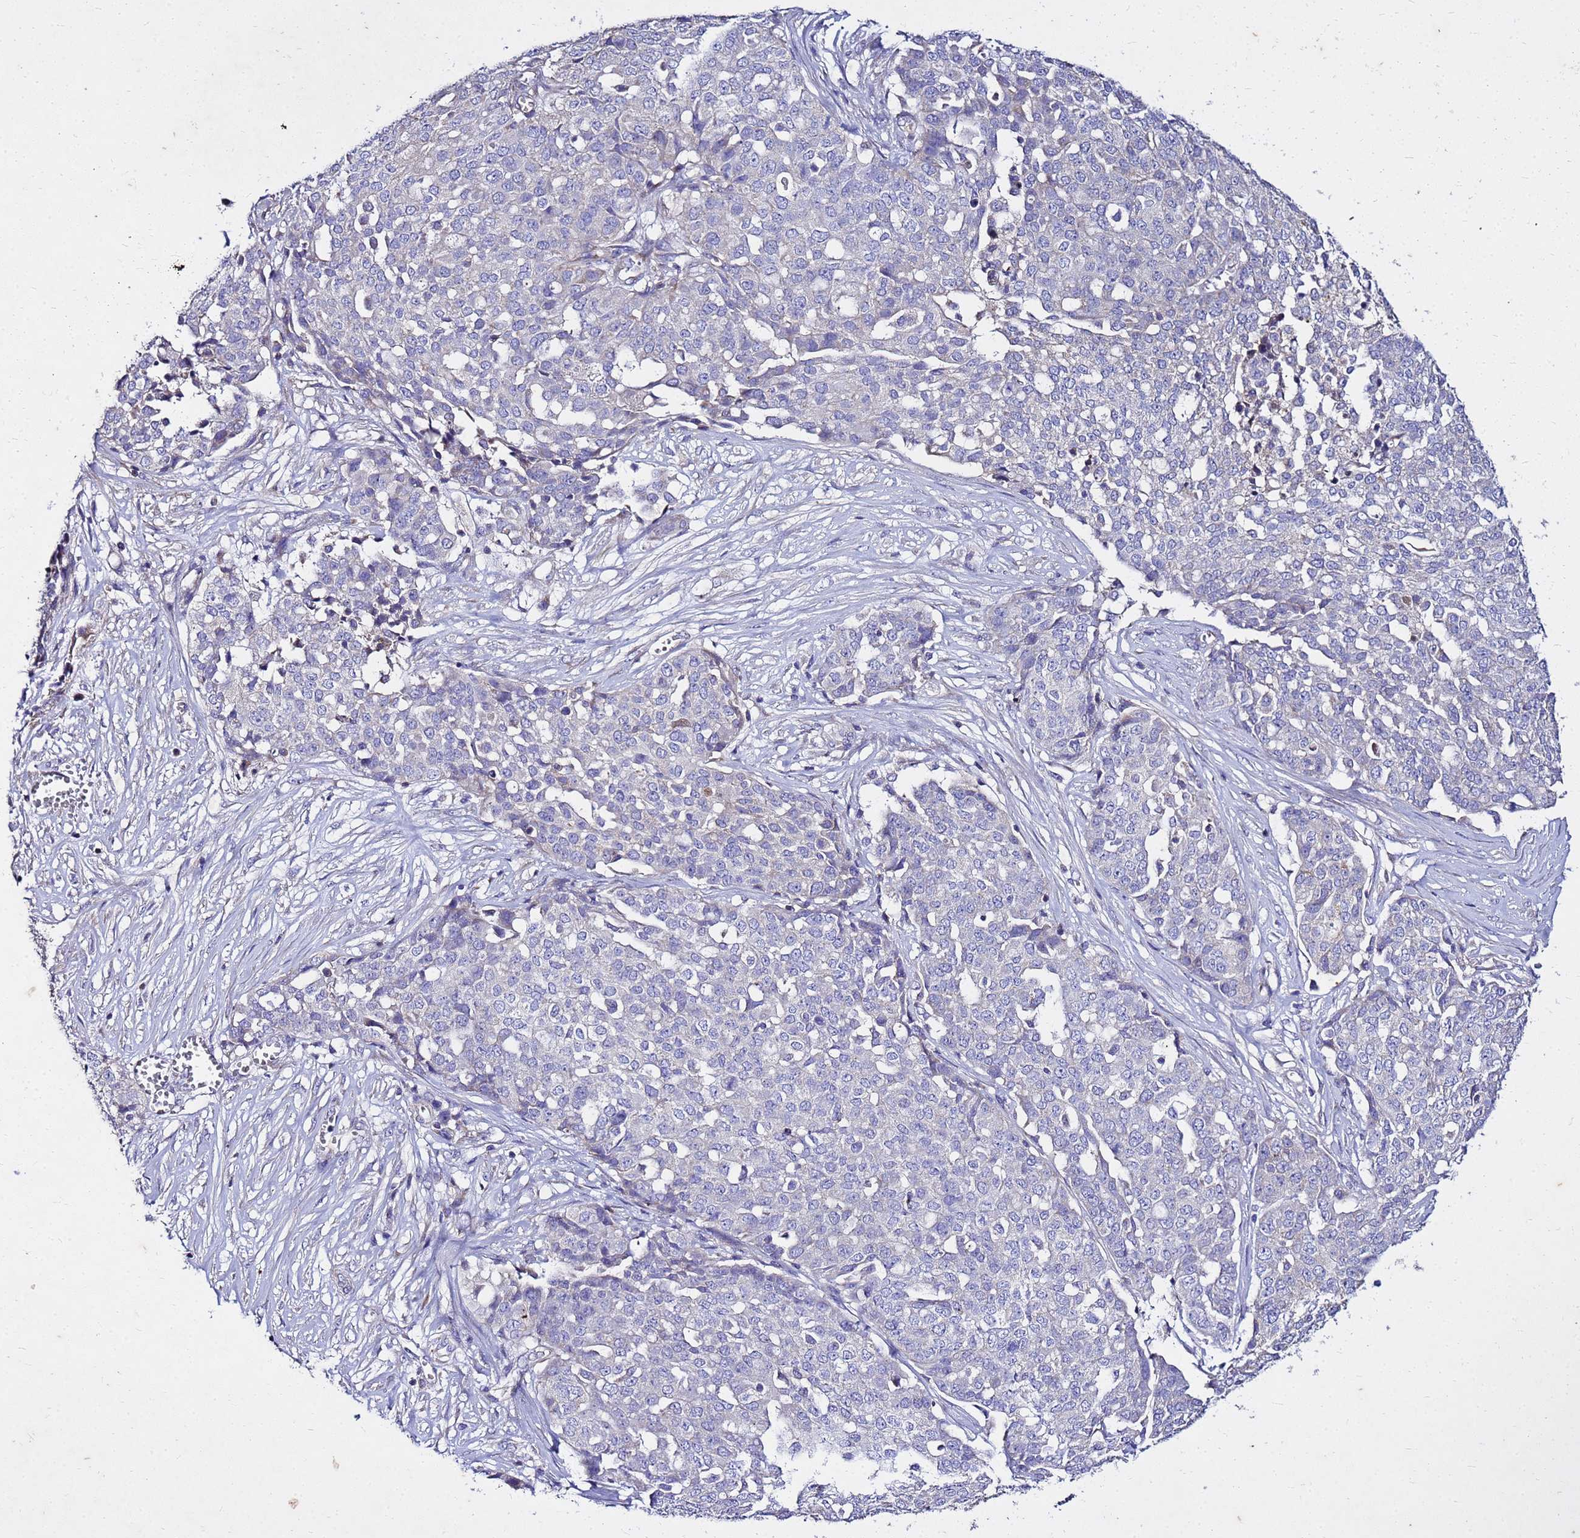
{"staining": {"intensity": "negative", "quantity": "none", "location": "none"}, "tissue": "ovarian cancer", "cell_type": "Tumor cells", "image_type": "cancer", "snomed": [{"axis": "morphology", "description": "Cystadenocarcinoma, serous, NOS"}, {"axis": "topography", "description": "Soft tissue"}, {"axis": "topography", "description": "Ovary"}], "caption": "Histopathology image shows no significant protein expression in tumor cells of serous cystadenocarcinoma (ovarian).", "gene": "COX14", "patient": {"sex": "female", "age": 57}}